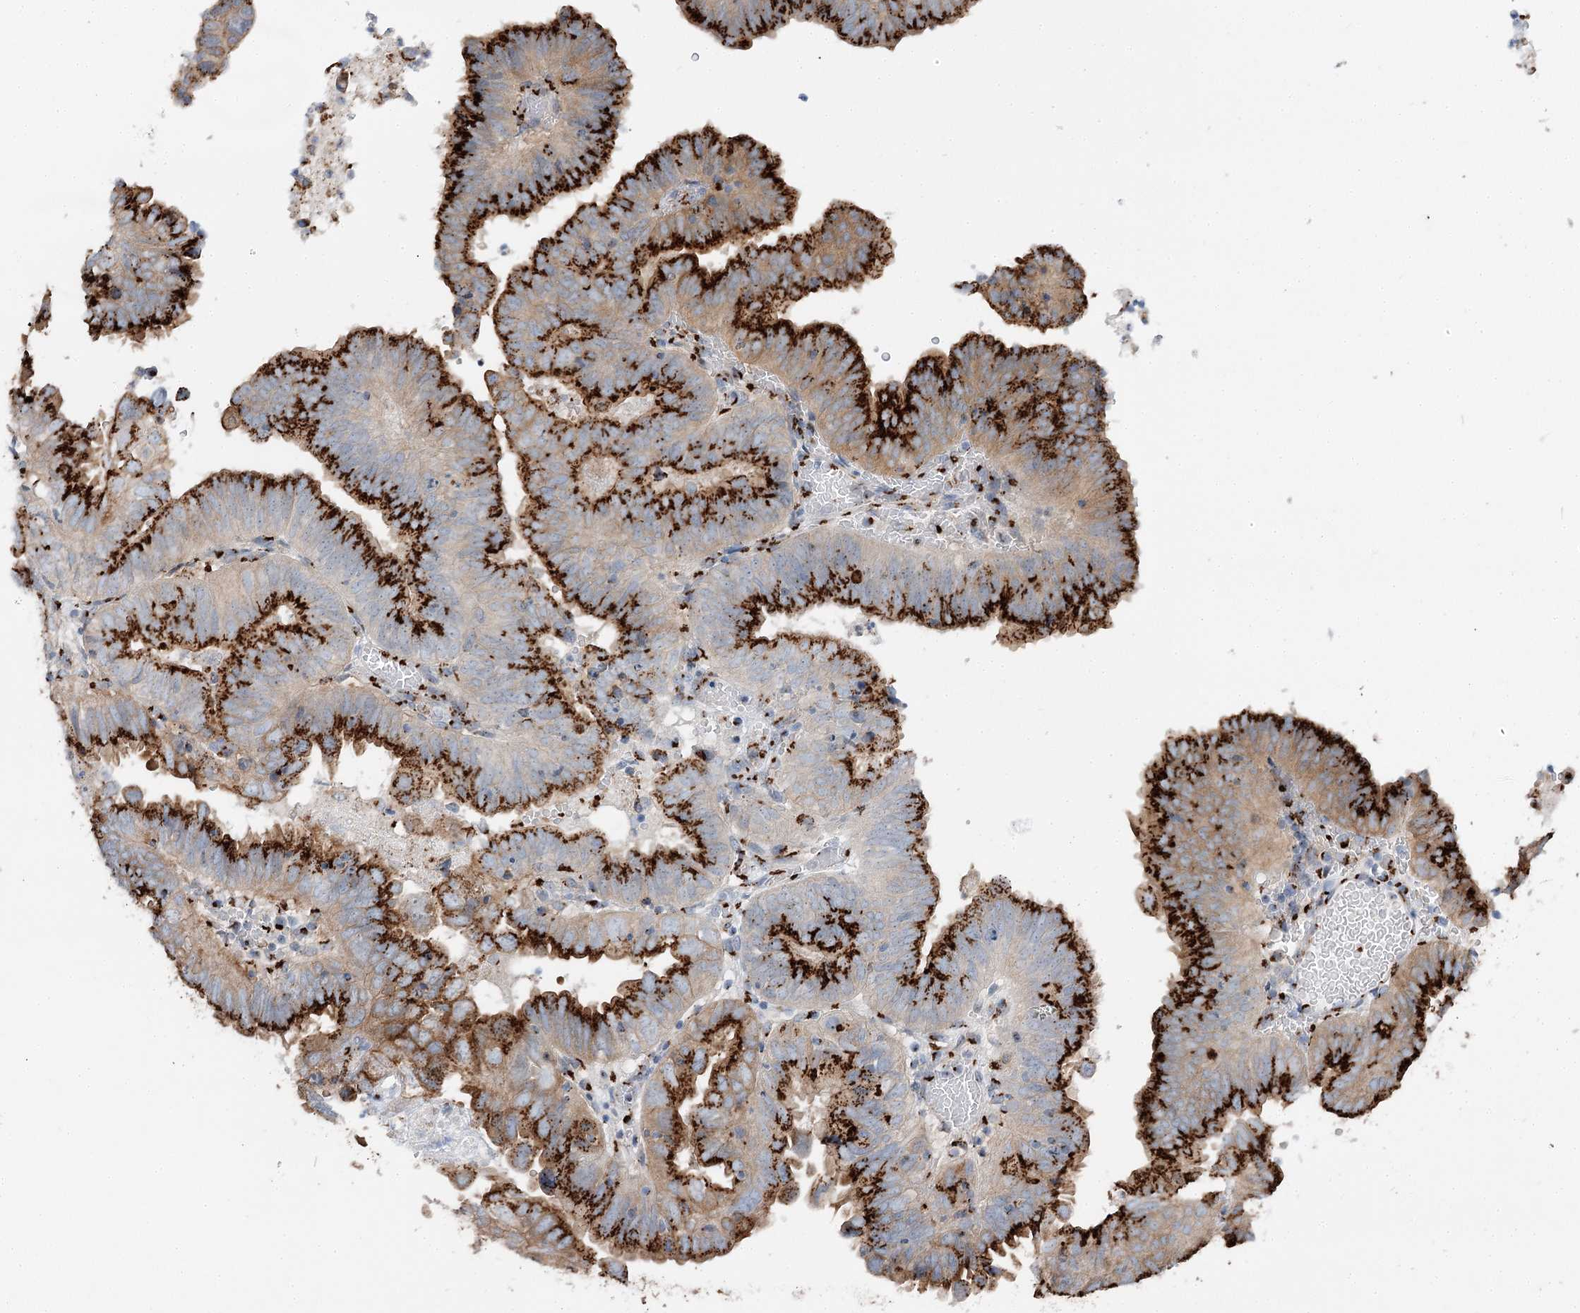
{"staining": {"intensity": "strong", "quantity": ">75%", "location": "cytoplasmic/membranous"}, "tissue": "endometrial cancer", "cell_type": "Tumor cells", "image_type": "cancer", "snomed": [{"axis": "morphology", "description": "Adenocarcinoma, NOS"}, {"axis": "topography", "description": "Uterus"}], "caption": "Immunohistochemical staining of endometrial cancer demonstrates high levels of strong cytoplasmic/membranous expression in approximately >75% of tumor cells.", "gene": "TMEM165", "patient": {"sex": "female", "age": 77}}